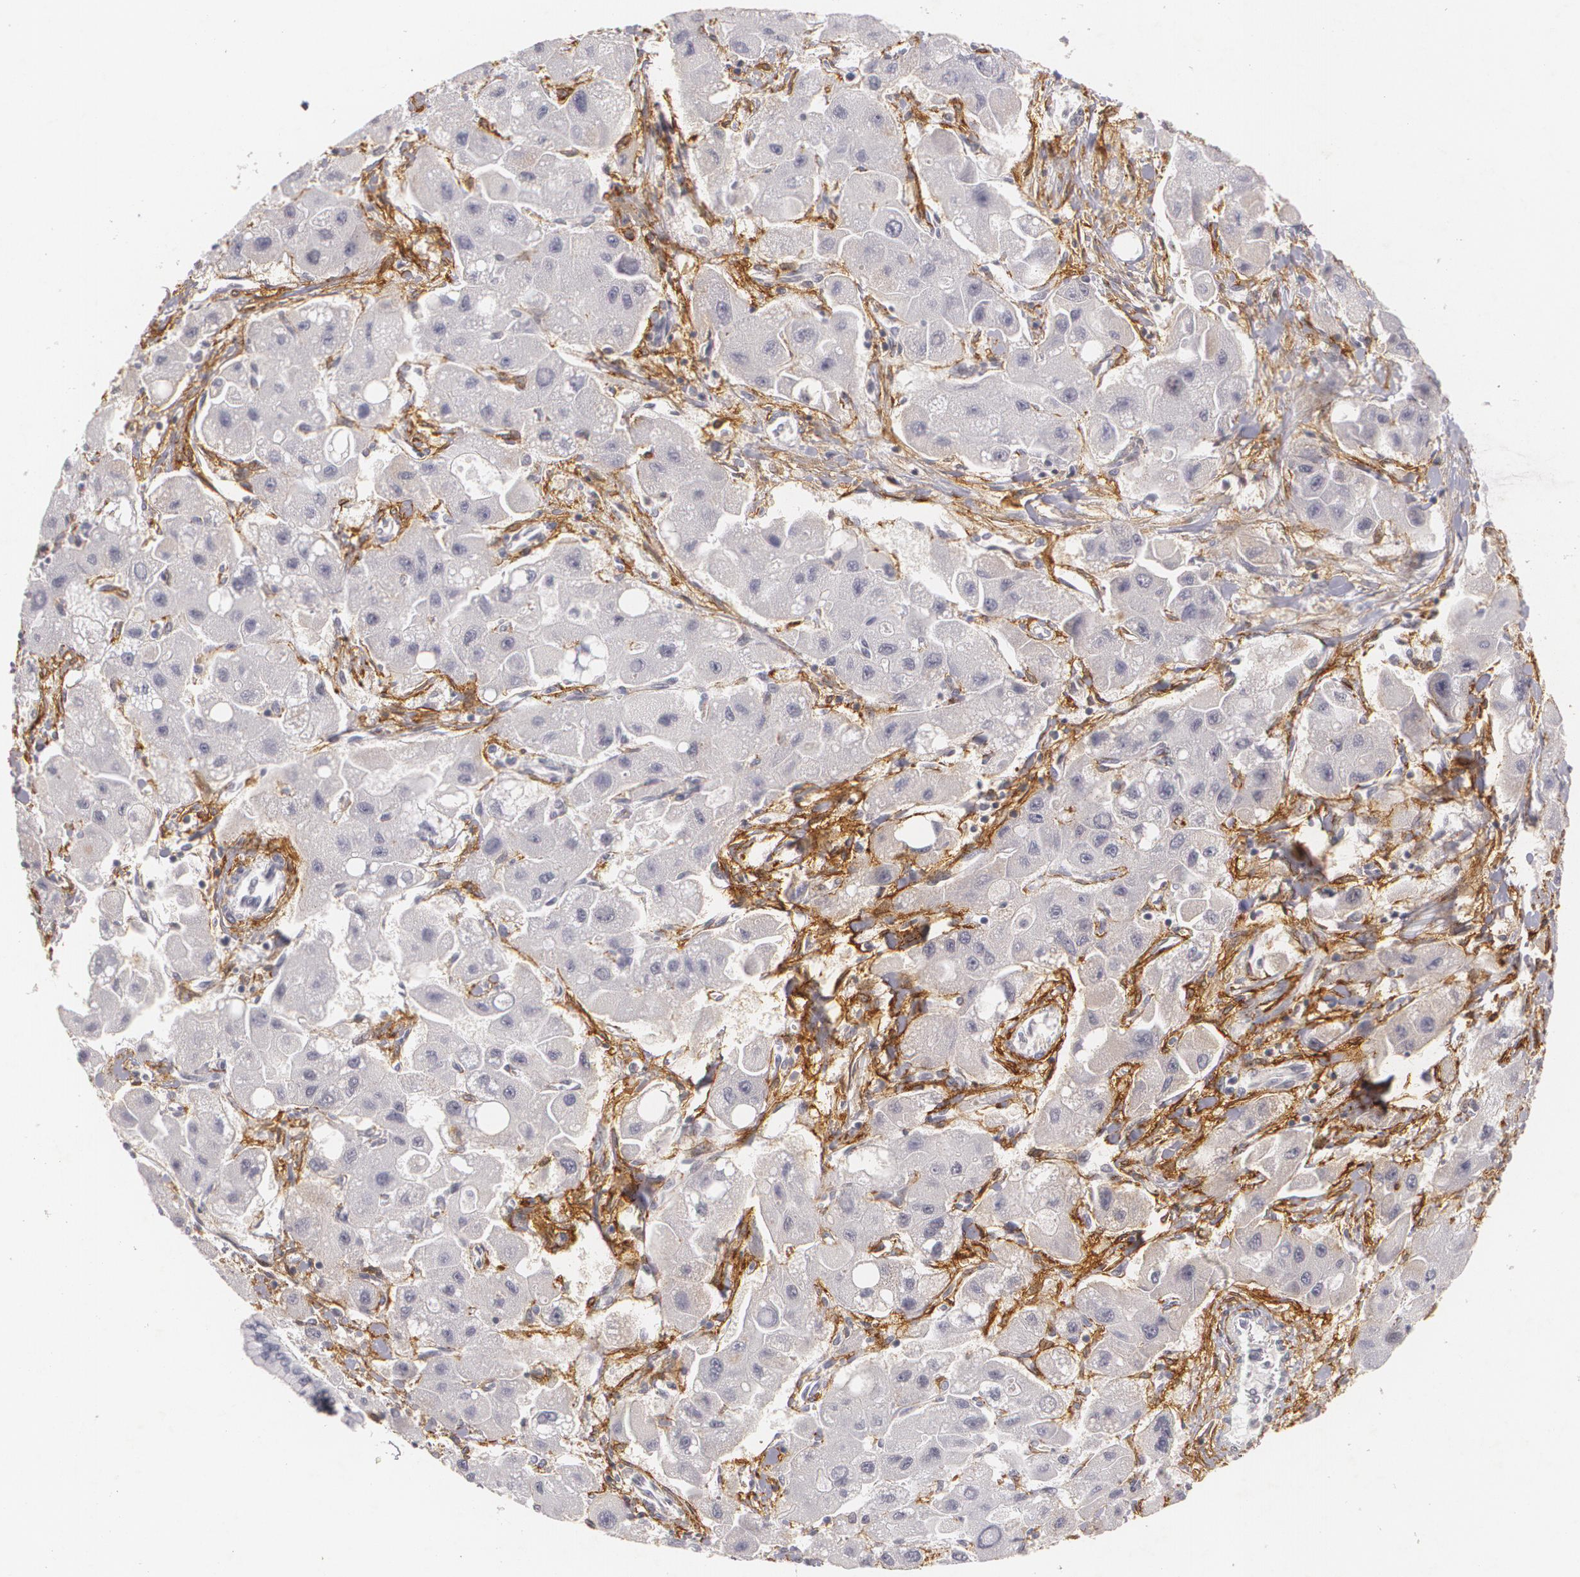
{"staining": {"intensity": "negative", "quantity": "none", "location": "none"}, "tissue": "liver cancer", "cell_type": "Tumor cells", "image_type": "cancer", "snomed": [{"axis": "morphology", "description": "Carcinoma, Hepatocellular, NOS"}, {"axis": "topography", "description": "Liver"}], "caption": "The immunohistochemistry image has no significant expression in tumor cells of liver hepatocellular carcinoma tissue.", "gene": "NGFR", "patient": {"sex": "male", "age": 24}}